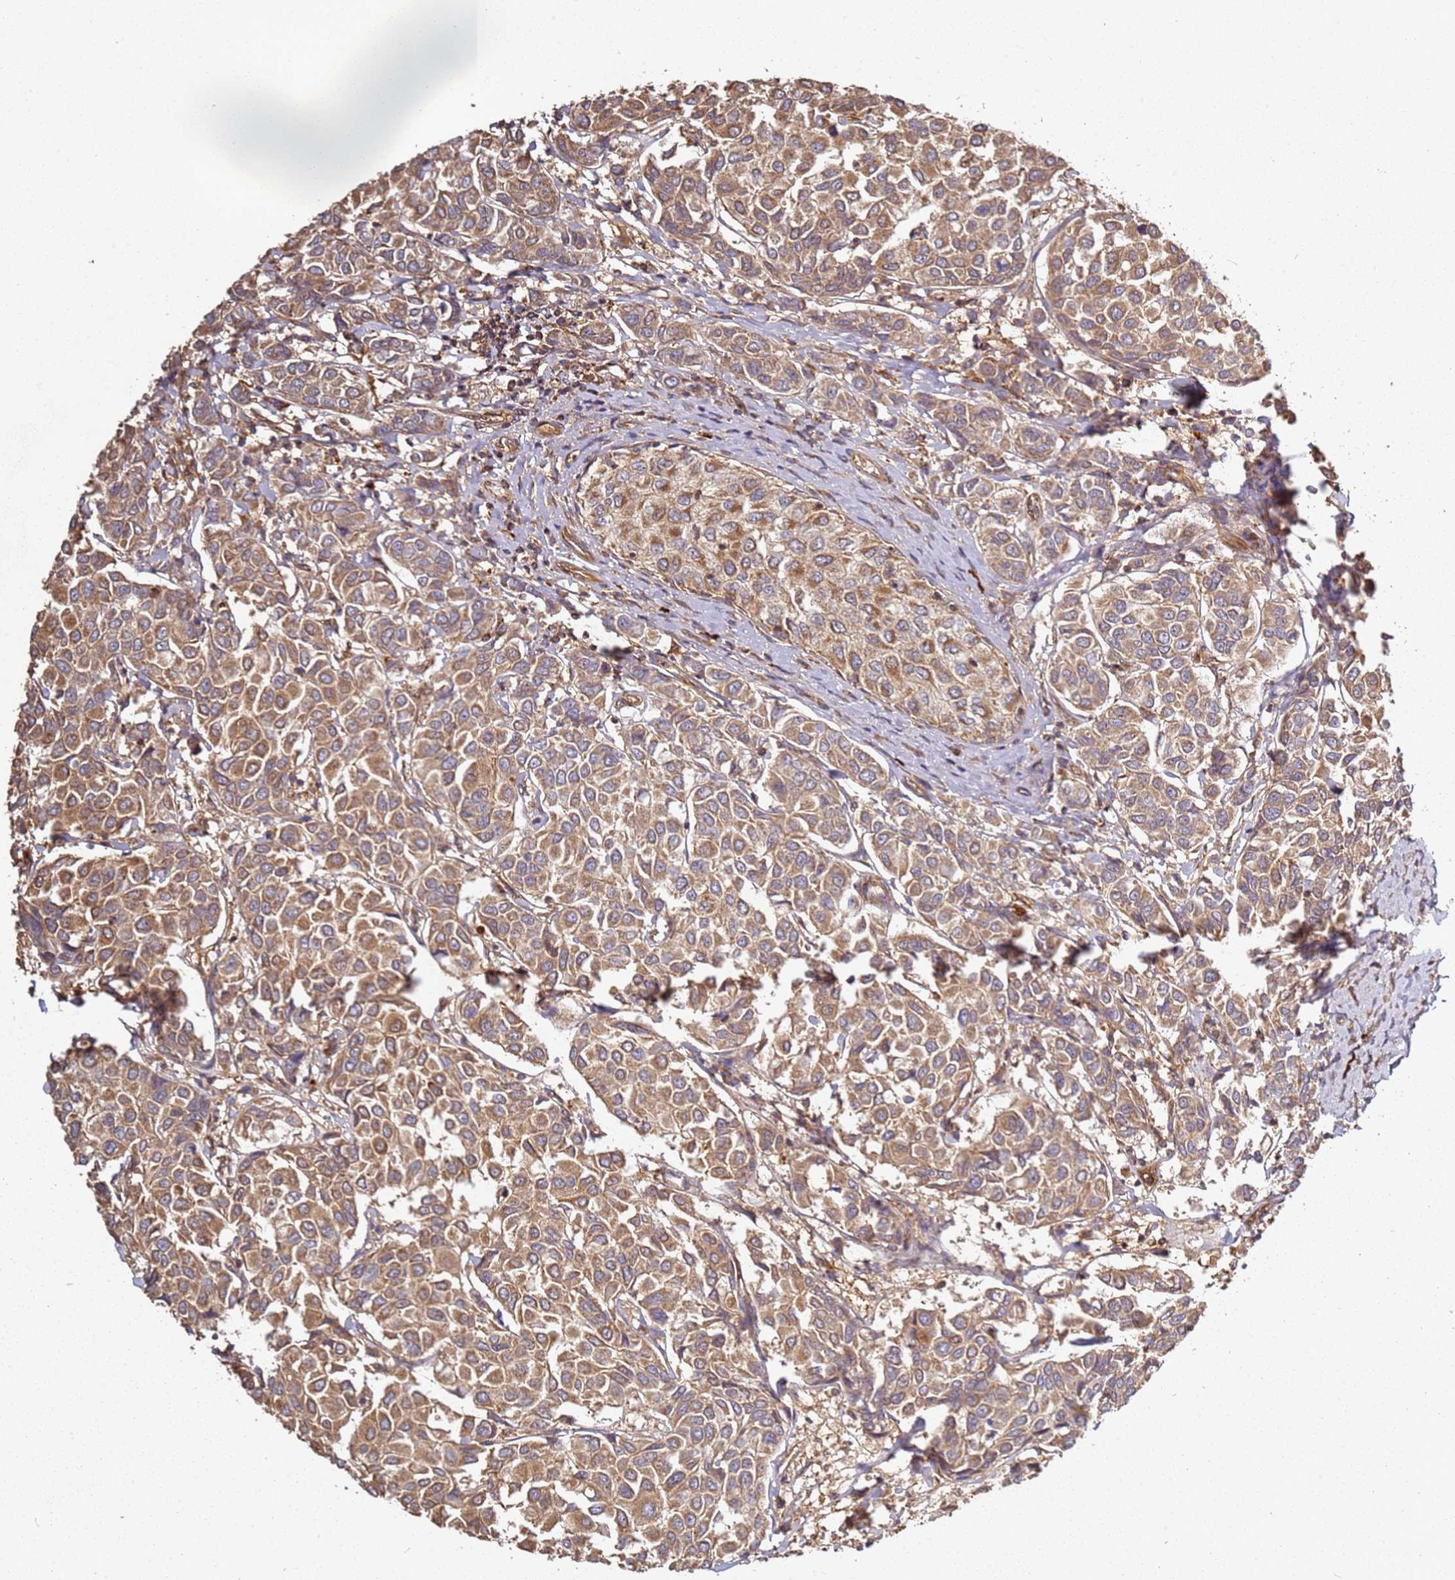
{"staining": {"intensity": "moderate", "quantity": ">75%", "location": "cytoplasmic/membranous"}, "tissue": "breast cancer", "cell_type": "Tumor cells", "image_type": "cancer", "snomed": [{"axis": "morphology", "description": "Duct carcinoma"}, {"axis": "topography", "description": "Breast"}], "caption": "This is an image of immunohistochemistry (IHC) staining of breast intraductal carcinoma, which shows moderate expression in the cytoplasmic/membranous of tumor cells.", "gene": "SCGB2B2", "patient": {"sex": "female", "age": 55}}